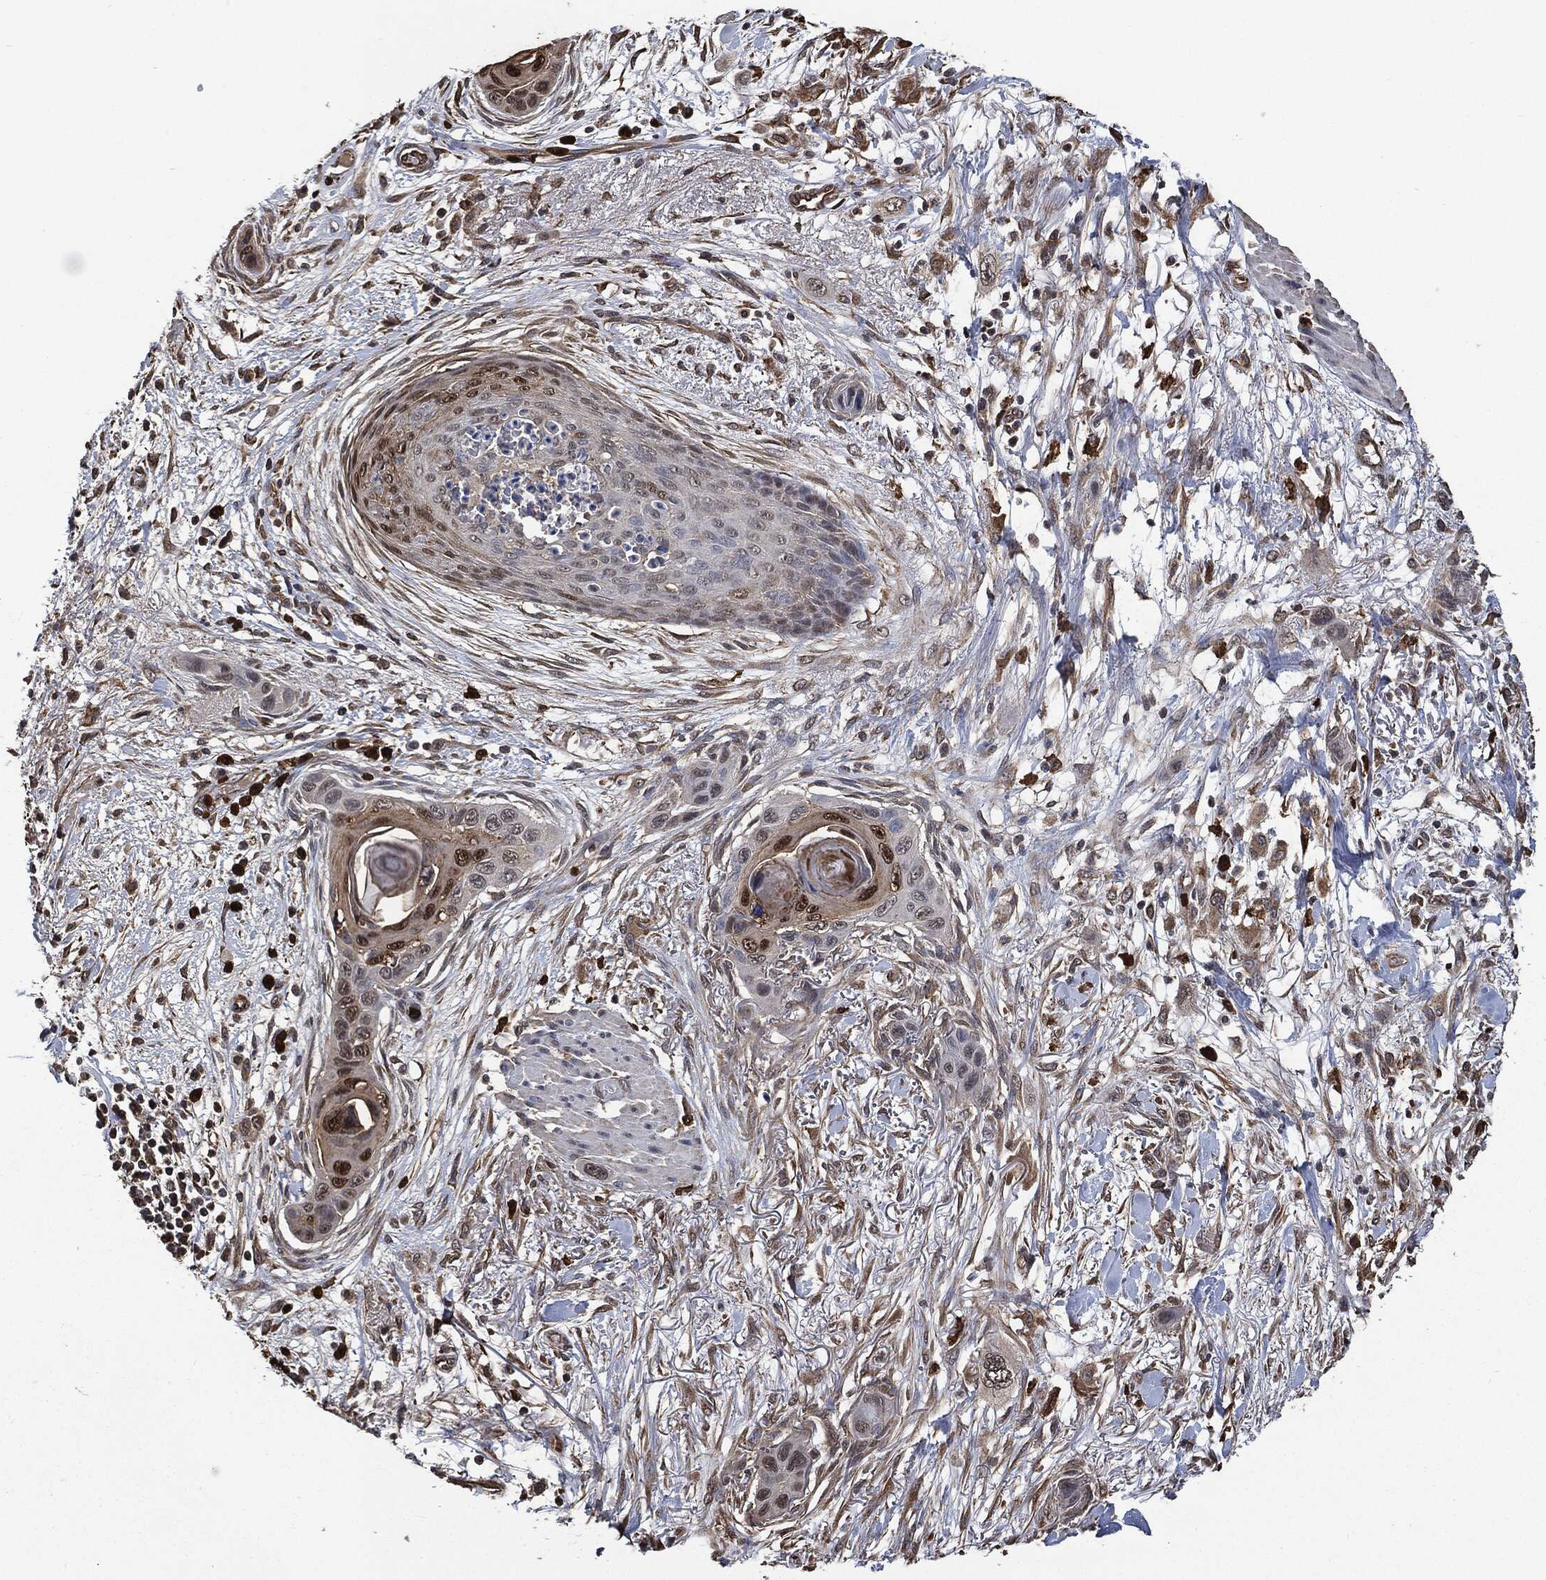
{"staining": {"intensity": "moderate", "quantity": "<25%", "location": "nuclear"}, "tissue": "skin cancer", "cell_type": "Tumor cells", "image_type": "cancer", "snomed": [{"axis": "morphology", "description": "Squamous cell carcinoma, NOS"}, {"axis": "topography", "description": "Skin"}], "caption": "Immunohistochemical staining of human skin cancer demonstrates moderate nuclear protein staining in about <25% of tumor cells.", "gene": "S100A9", "patient": {"sex": "male", "age": 79}}